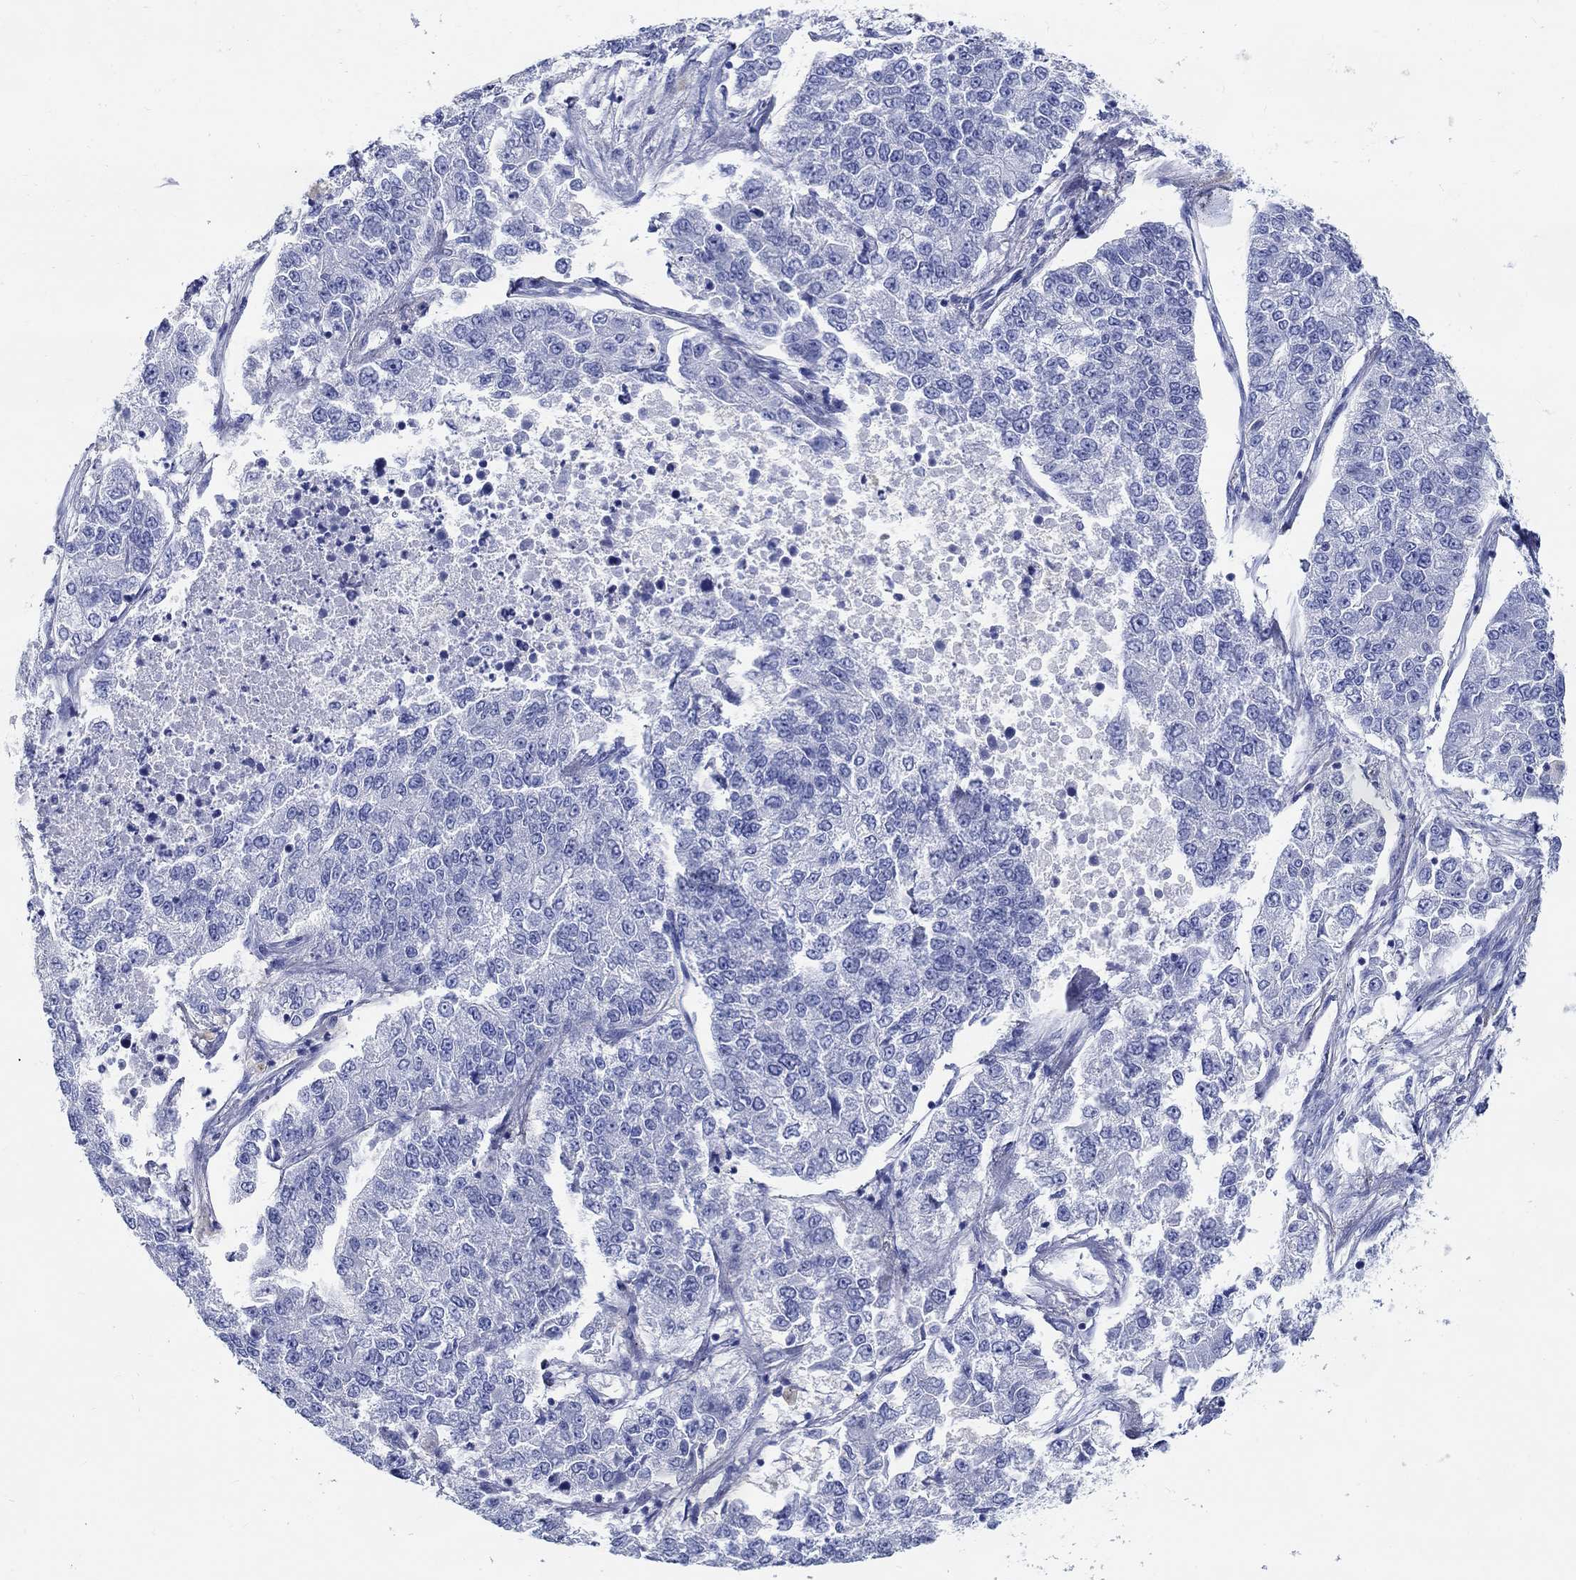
{"staining": {"intensity": "negative", "quantity": "none", "location": "none"}, "tissue": "lung cancer", "cell_type": "Tumor cells", "image_type": "cancer", "snomed": [{"axis": "morphology", "description": "Adenocarcinoma, NOS"}, {"axis": "topography", "description": "Lung"}], "caption": "Immunohistochemical staining of human lung adenocarcinoma demonstrates no significant expression in tumor cells.", "gene": "FBXO2", "patient": {"sex": "male", "age": 49}}